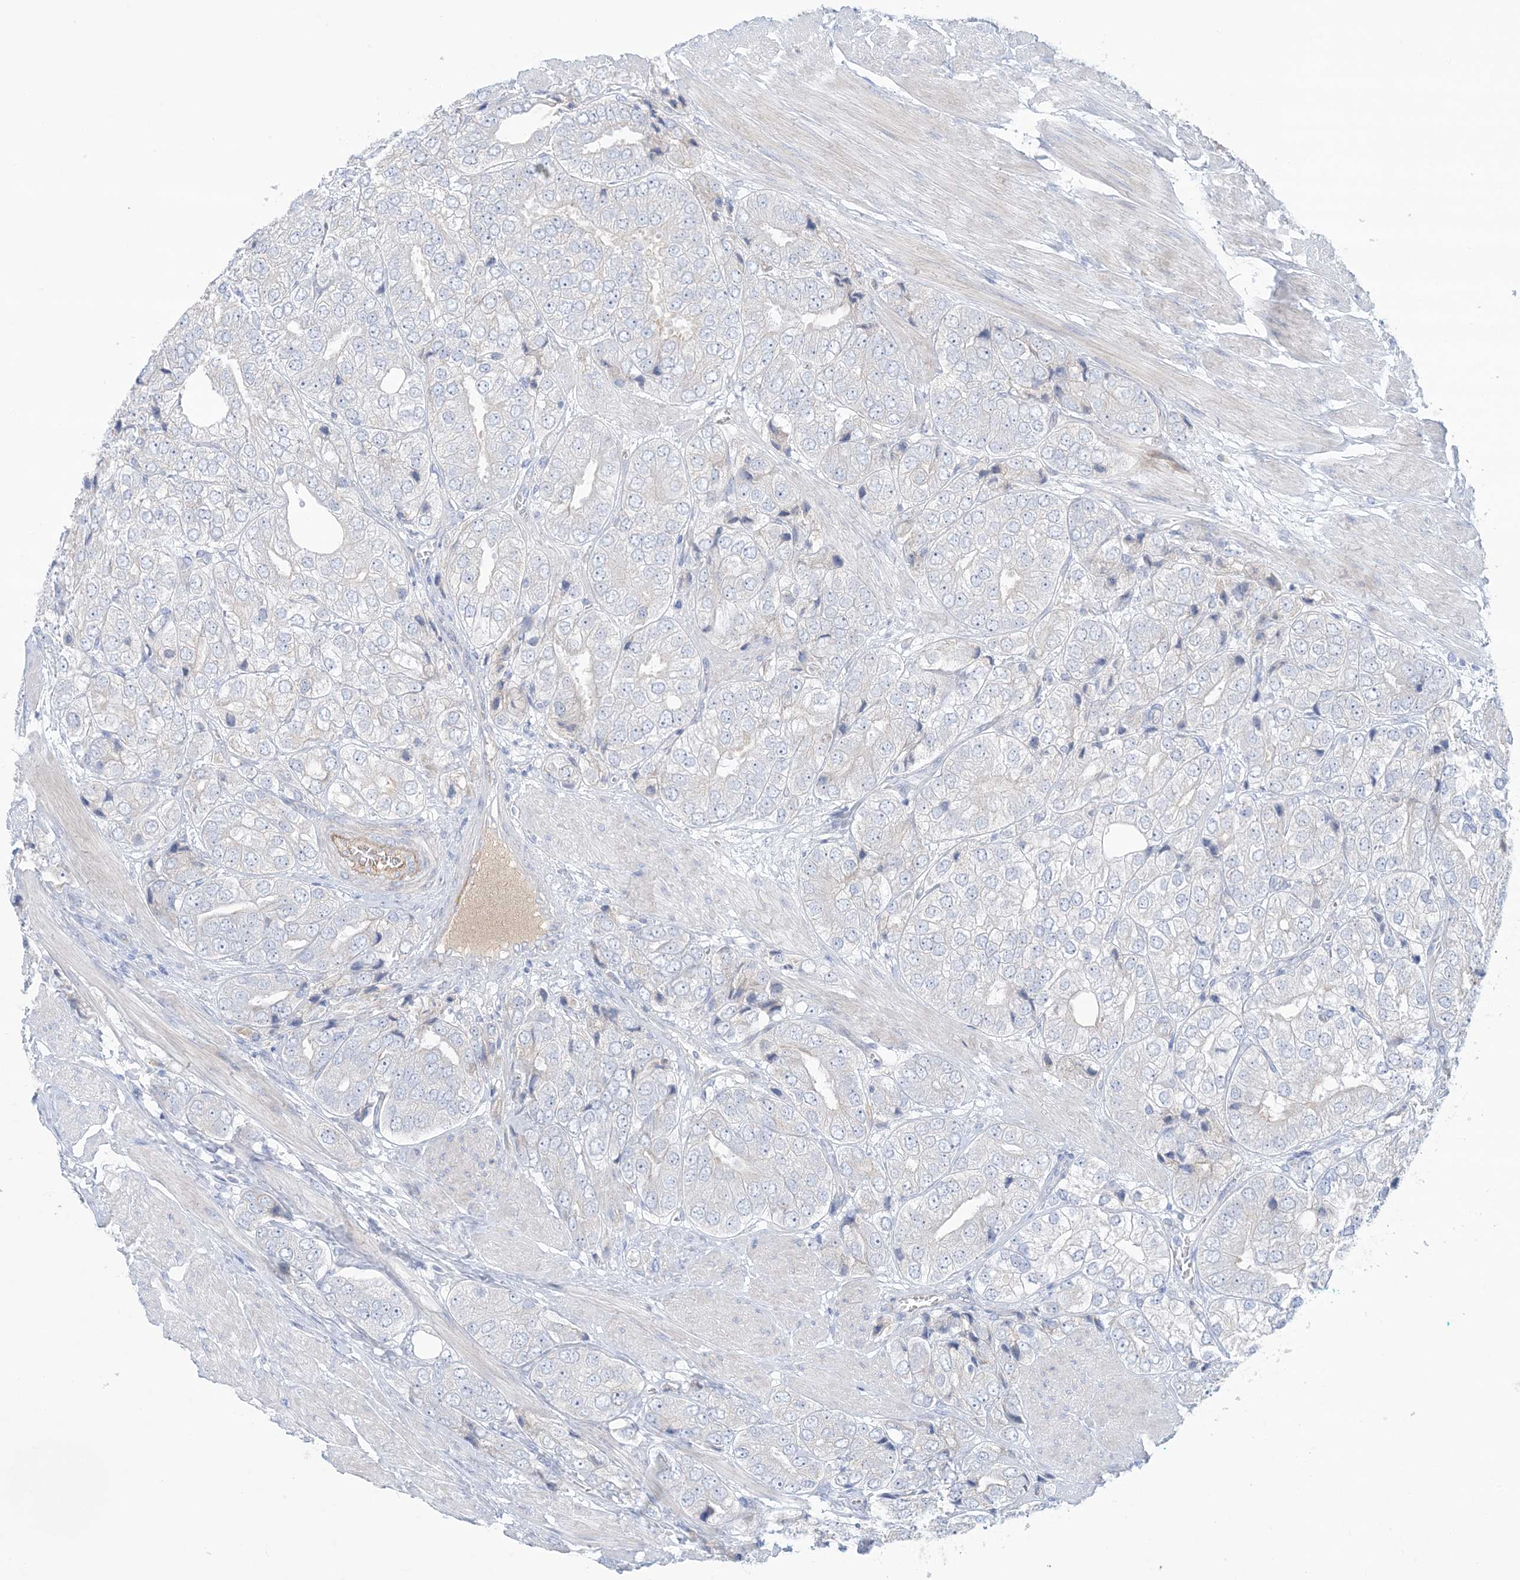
{"staining": {"intensity": "negative", "quantity": "none", "location": "none"}, "tissue": "prostate cancer", "cell_type": "Tumor cells", "image_type": "cancer", "snomed": [{"axis": "morphology", "description": "Adenocarcinoma, High grade"}, {"axis": "topography", "description": "Prostate"}], "caption": "Tumor cells are negative for brown protein staining in prostate high-grade adenocarcinoma. (IHC, brightfield microscopy, high magnification).", "gene": "ATP11C", "patient": {"sex": "male", "age": 50}}